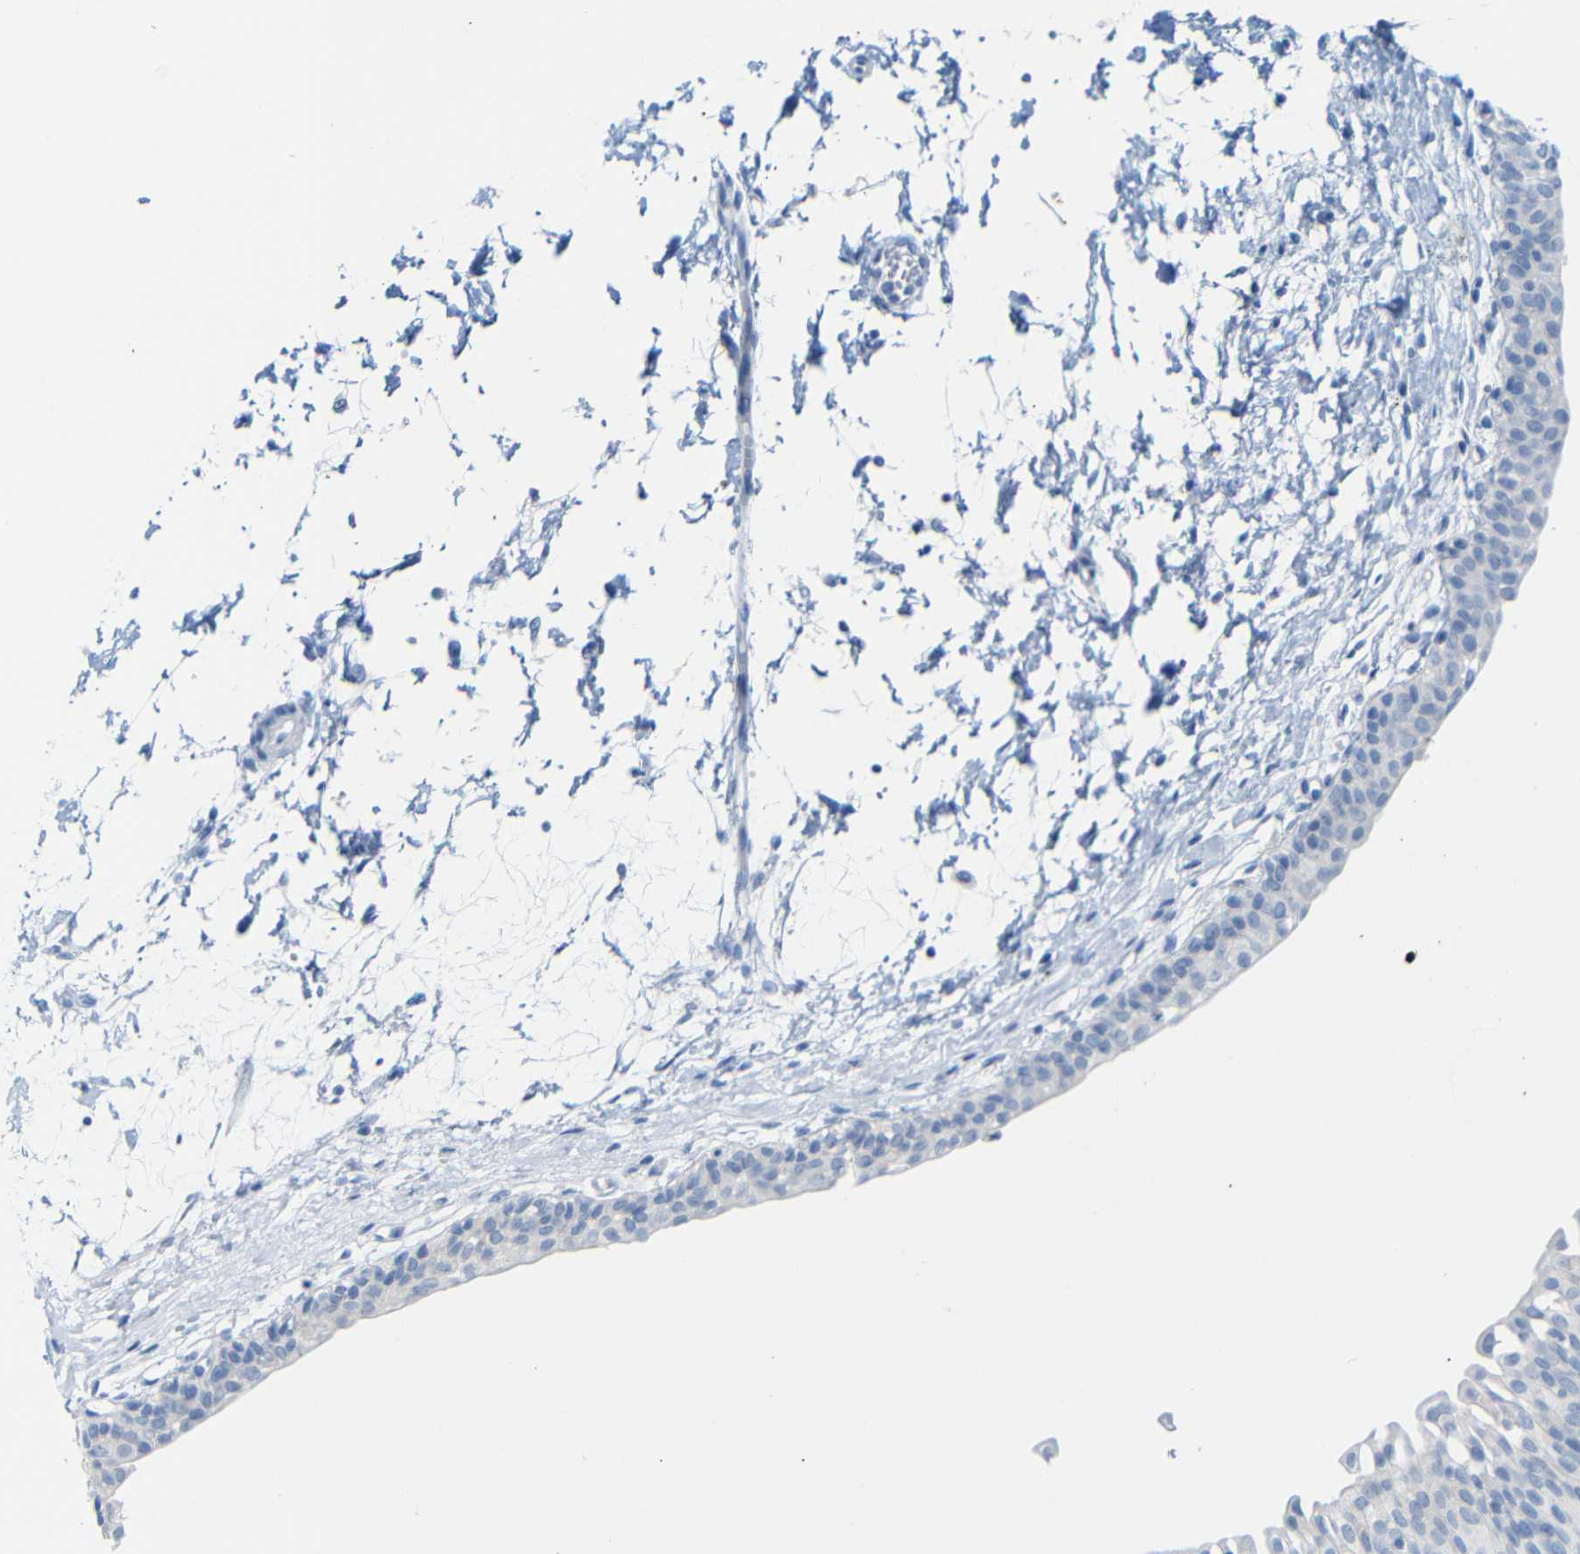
{"staining": {"intensity": "negative", "quantity": "none", "location": "none"}, "tissue": "urinary bladder", "cell_type": "Urothelial cells", "image_type": "normal", "snomed": [{"axis": "morphology", "description": "Normal tissue, NOS"}, {"axis": "topography", "description": "Urinary bladder"}], "caption": "This is an IHC micrograph of unremarkable urinary bladder. There is no positivity in urothelial cells.", "gene": "FCRL1", "patient": {"sex": "male", "age": 55}}